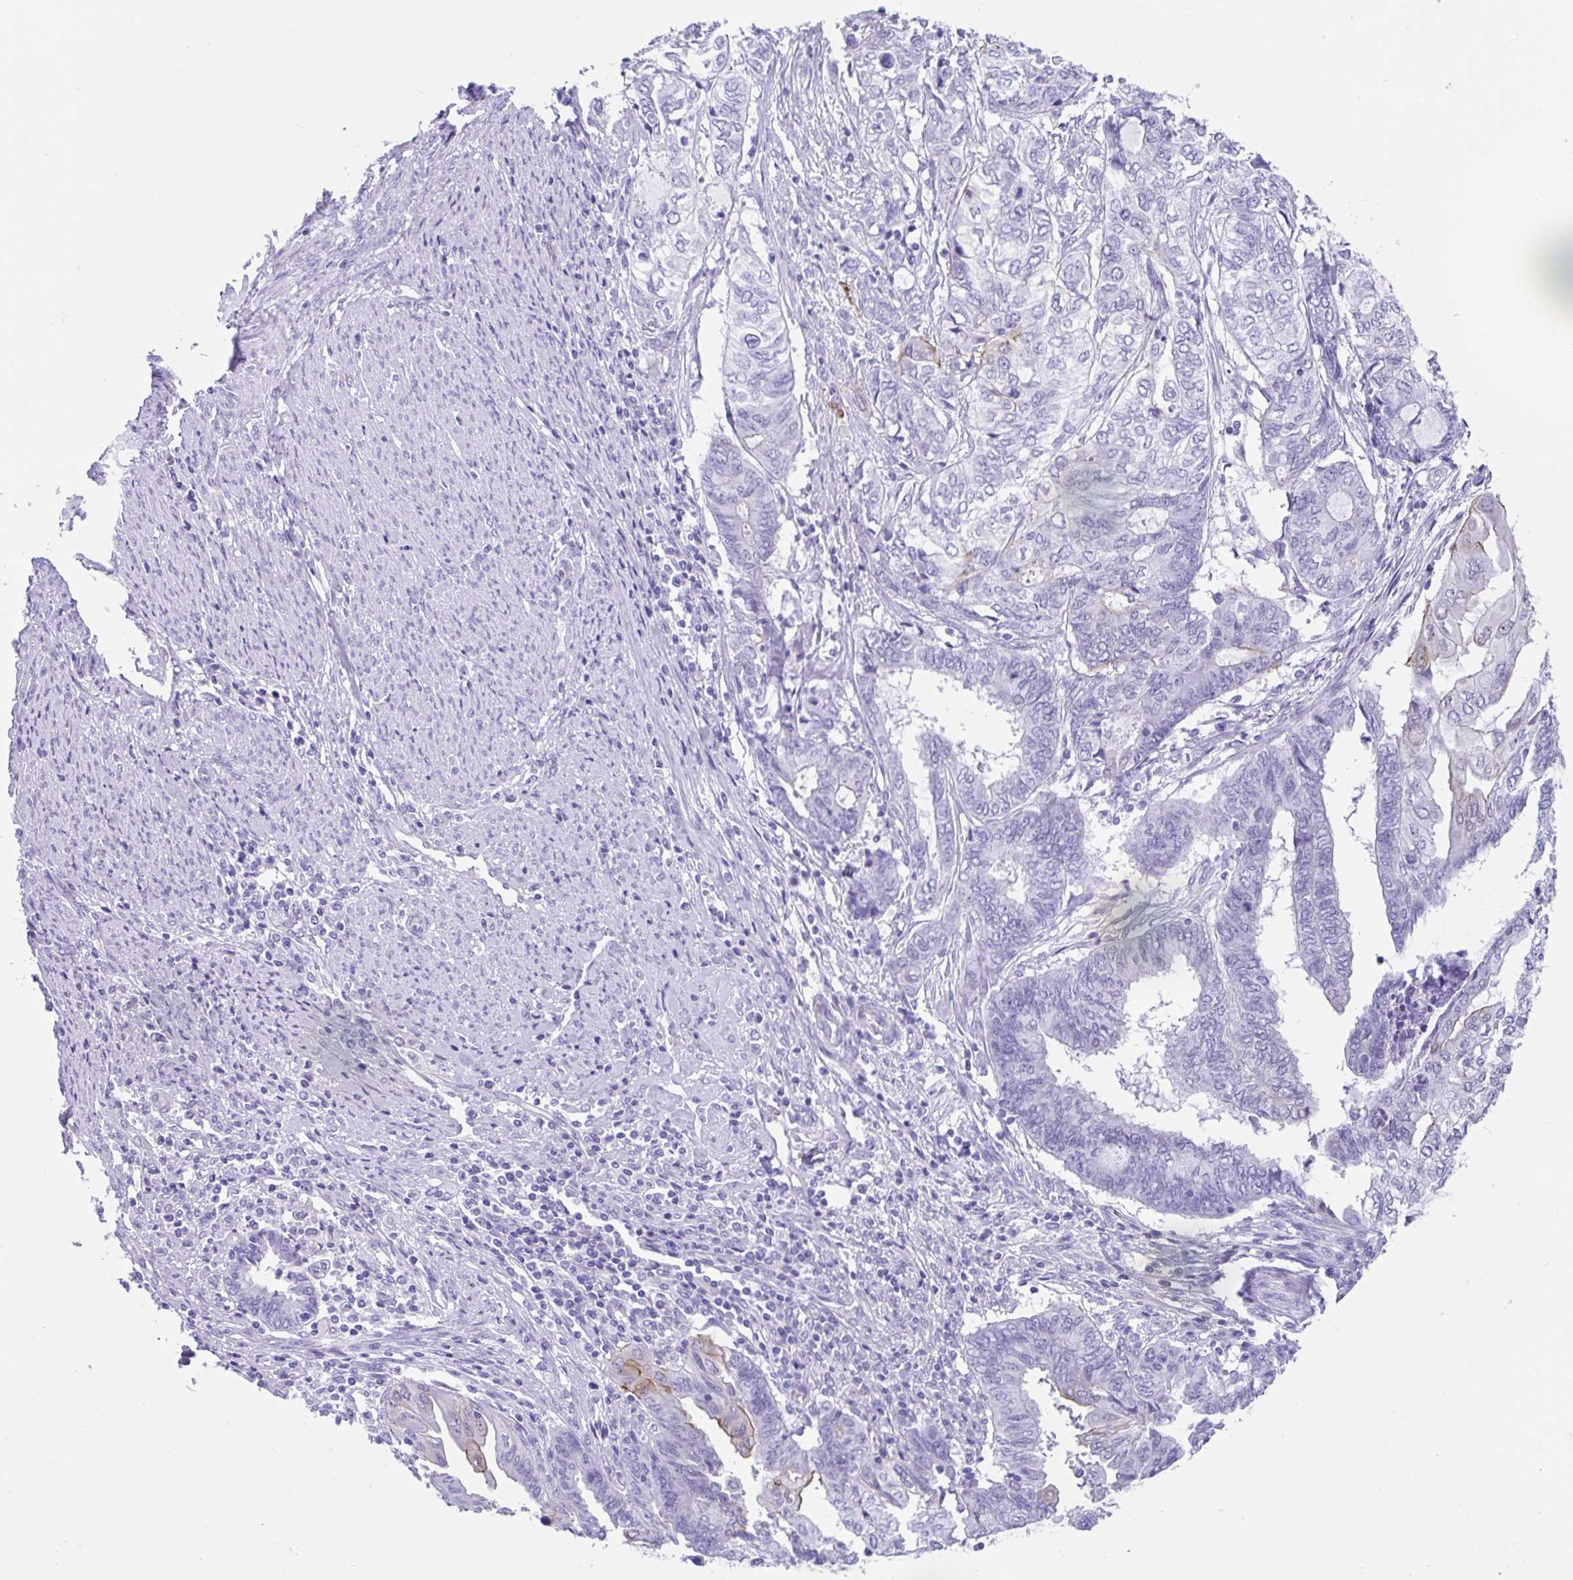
{"staining": {"intensity": "negative", "quantity": "none", "location": "none"}, "tissue": "endometrial cancer", "cell_type": "Tumor cells", "image_type": "cancer", "snomed": [{"axis": "morphology", "description": "Adenocarcinoma, NOS"}, {"axis": "topography", "description": "Uterus"}, {"axis": "topography", "description": "Endometrium"}], "caption": "DAB immunohistochemical staining of endometrial cancer shows no significant expression in tumor cells.", "gene": "FAM107A", "patient": {"sex": "female", "age": 70}}